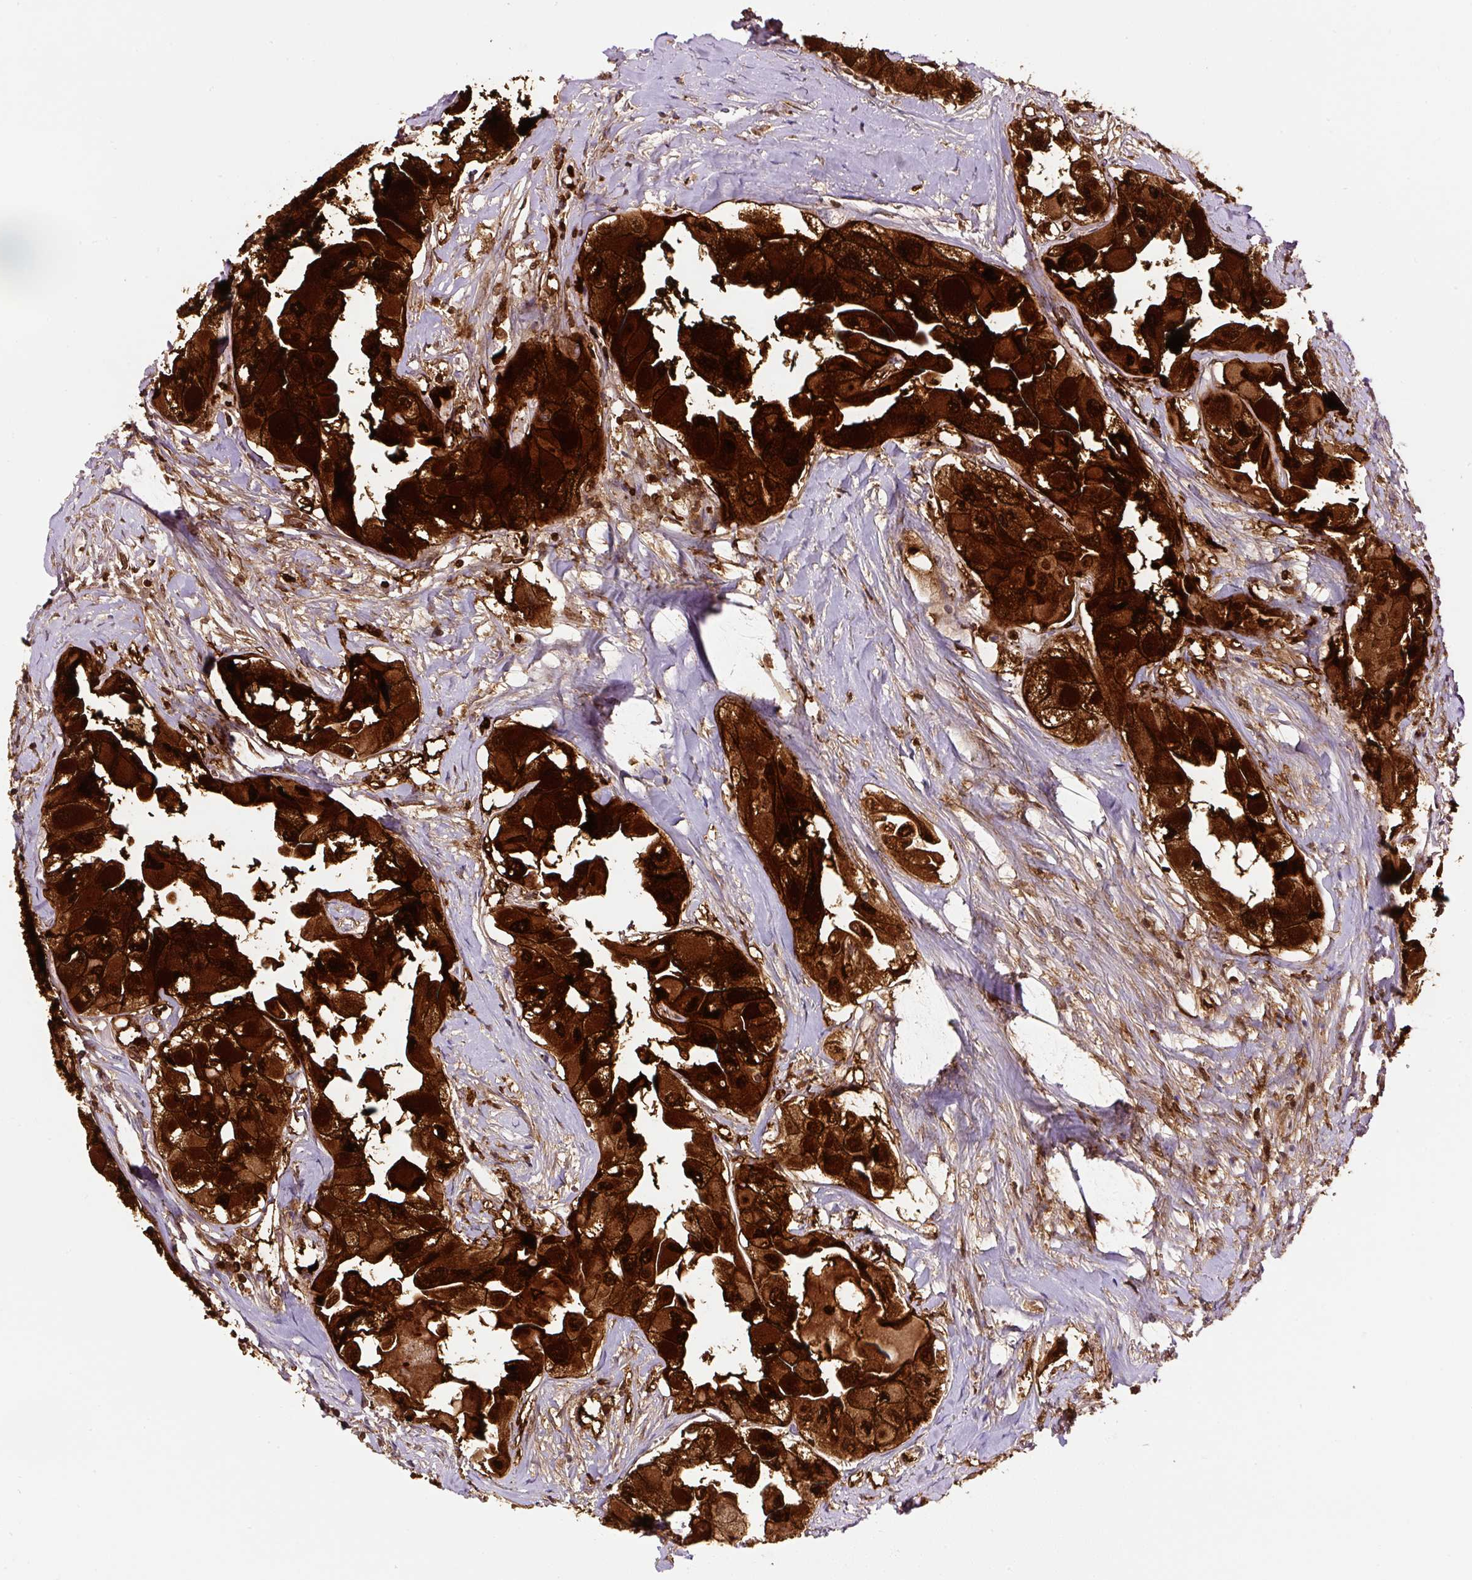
{"staining": {"intensity": "strong", "quantity": ">75%", "location": "cytoplasmic/membranous,nuclear"}, "tissue": "thyroid cancer", "cell_type": "Tumor cells", "image_type": "cancer", "snomed": [{"axis": "morphology", "description": "Normal tissue, NOS"}, {"axis": "morphology", "description": "Papillary adenocarcinoma, NOS"}, {"axis": "topography", "description": "Thyroid gland"}], "caption": "Thyroid cancer stained for a protein (brown) displays strong cytoplasmic/membranous and nuclear positive expression in about >75% of tumor cells.", "gene": "ANXA1", "patient": {"sex": "female", "age": 59}}